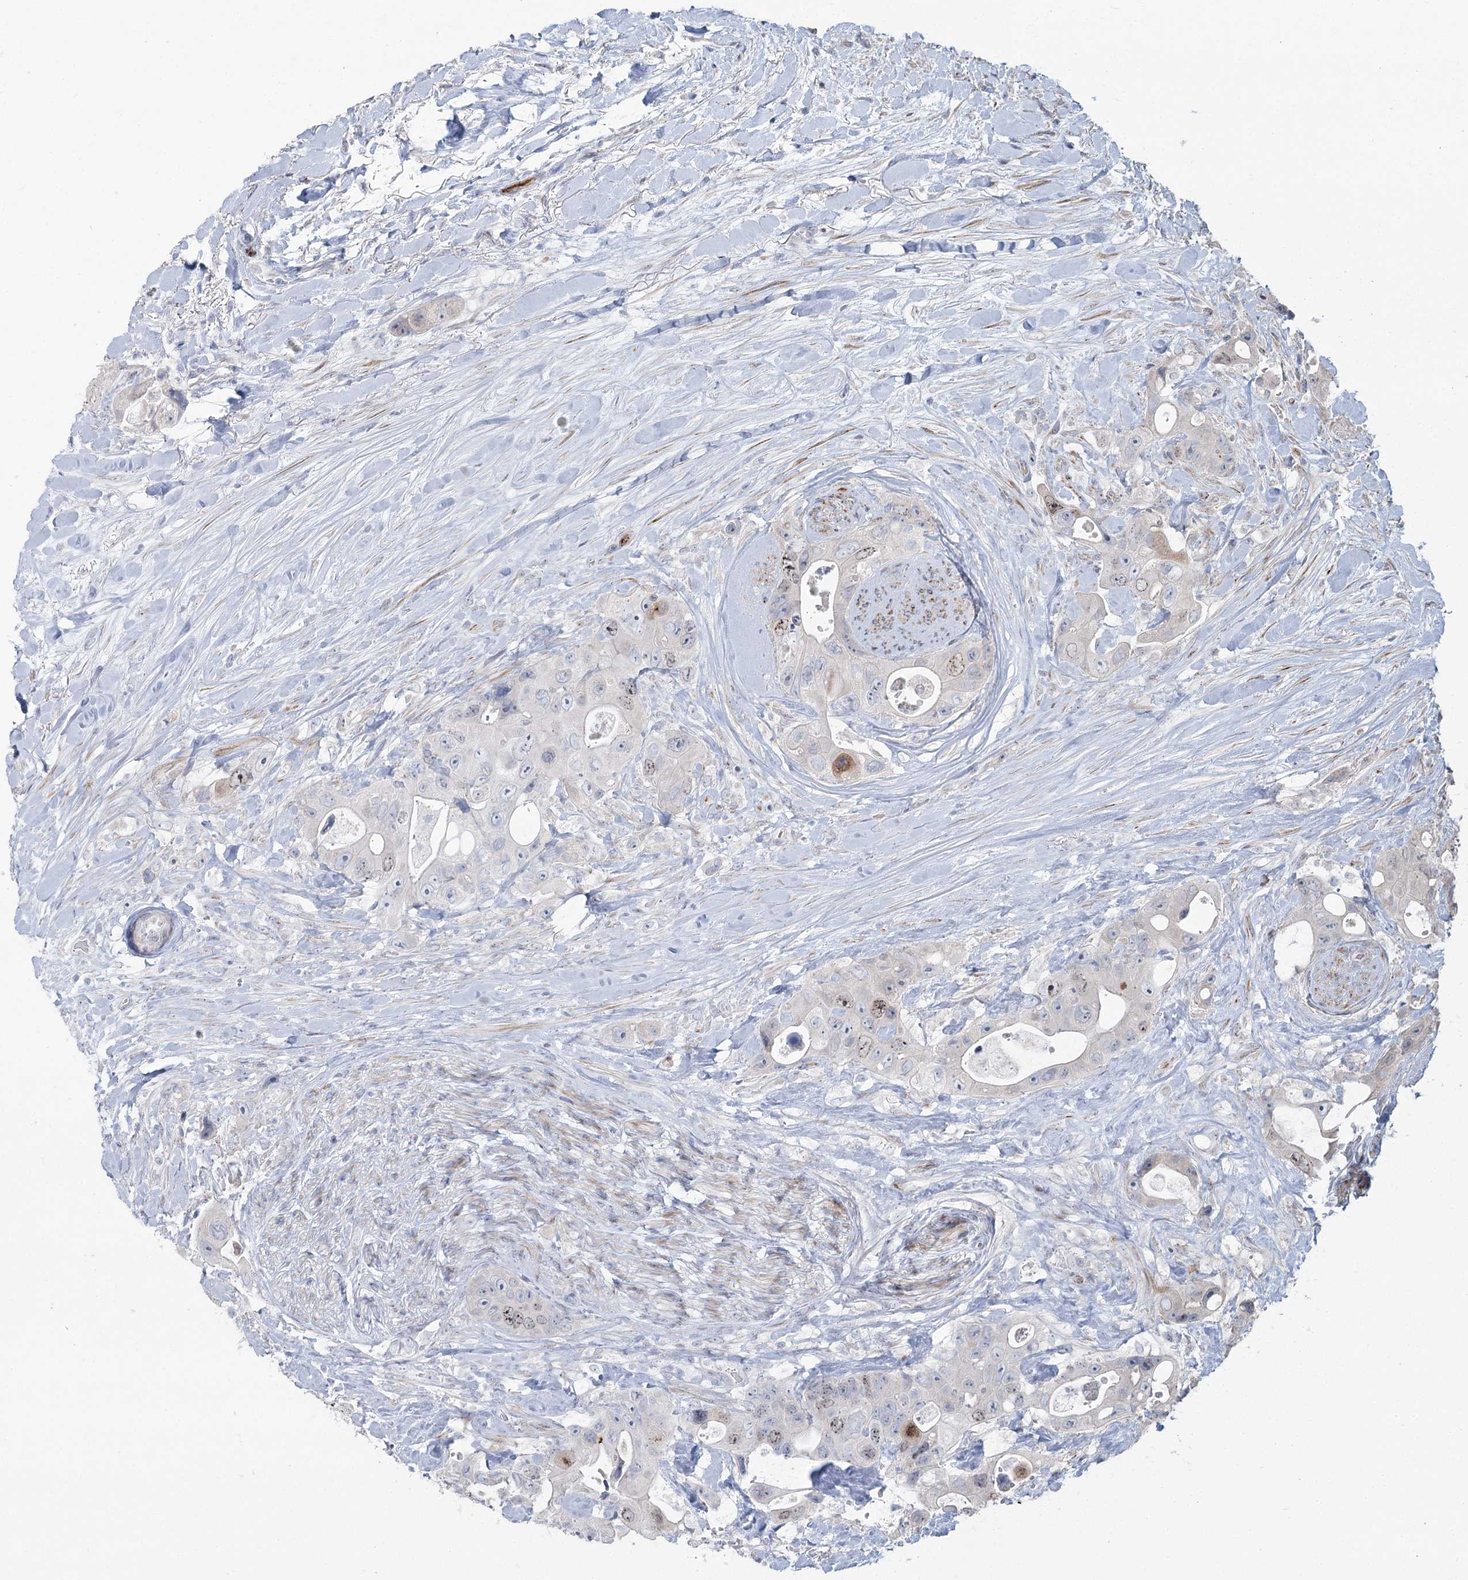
{"staining": {"intensity": "weak", "quantity": "<25%", "location": "nuclear"}, "tissue": "colorectal cancer", "cell_type": "Tumor cells", "image_type": "cancer", "snomed": [{"axis": "morphology", "description": "Adenocarcinoma, NOS"}, {"axis": "topography", "description": "Colon"}], "caption": "A photomicrograph of human adenocarcinoma (colorectal) is negative for staining in tumor cells.", "gene": "ABITRAM", "patient": {"sex": "female", "age": 46}}